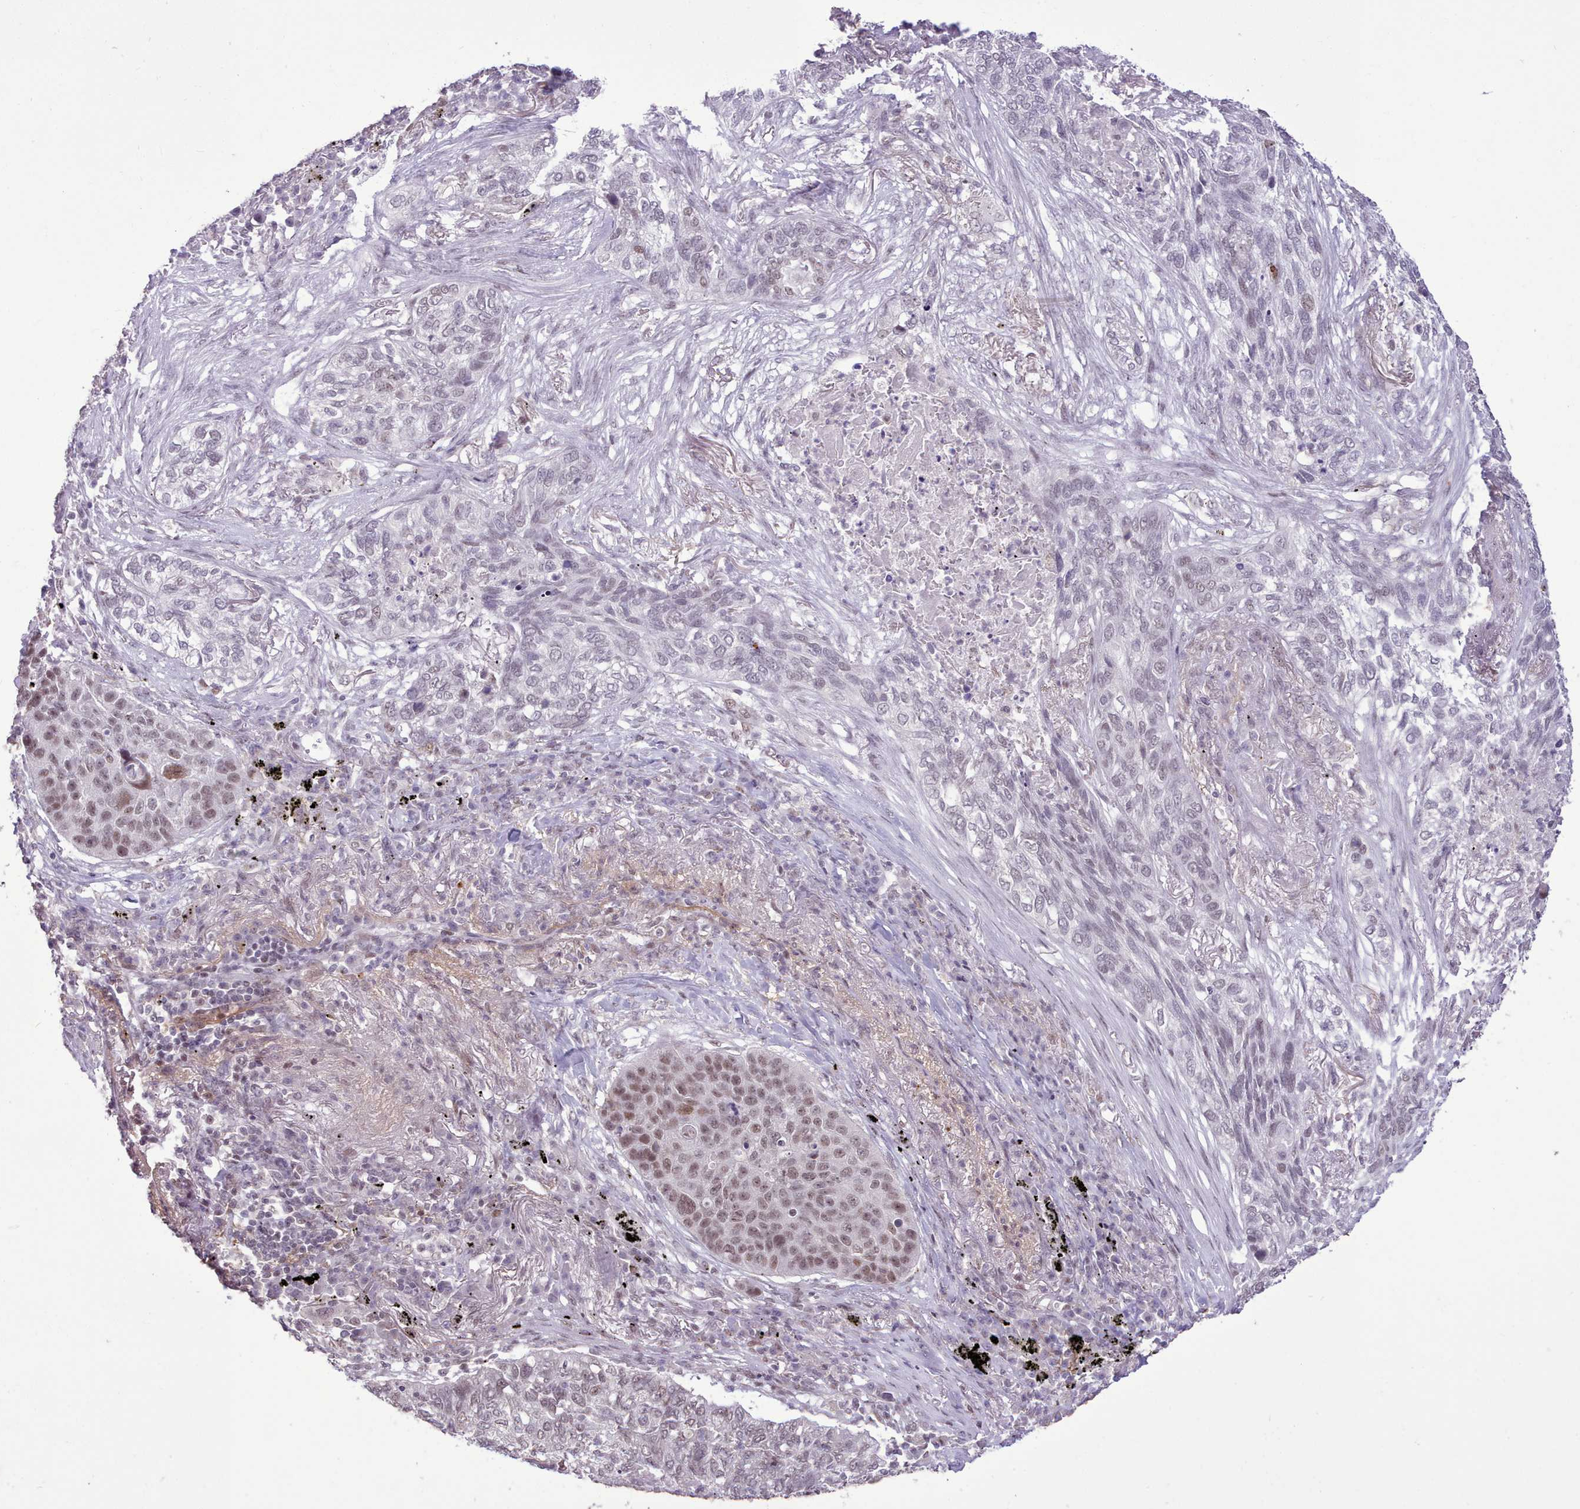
{"staining": {"intensity": "moderate", "quantity": "<25%", "location": "nuclear"}, "tissue": "lung cancer", "cell_type": "Tumor cells", "image_type": "cancer", "snomed": [{"axis": "morphology", "description": "Squamous cell carcinoma, NOS"}, {"axis": "topography", "description": "Lung"}], "caption": "A micrograph of human squamous cell carcinoma (lung) stained for a protein exhibits moderate nuclear brown staining in tumor cells.", "gene": "TAF15", "patient": {"sex": "female", "age": 63}}